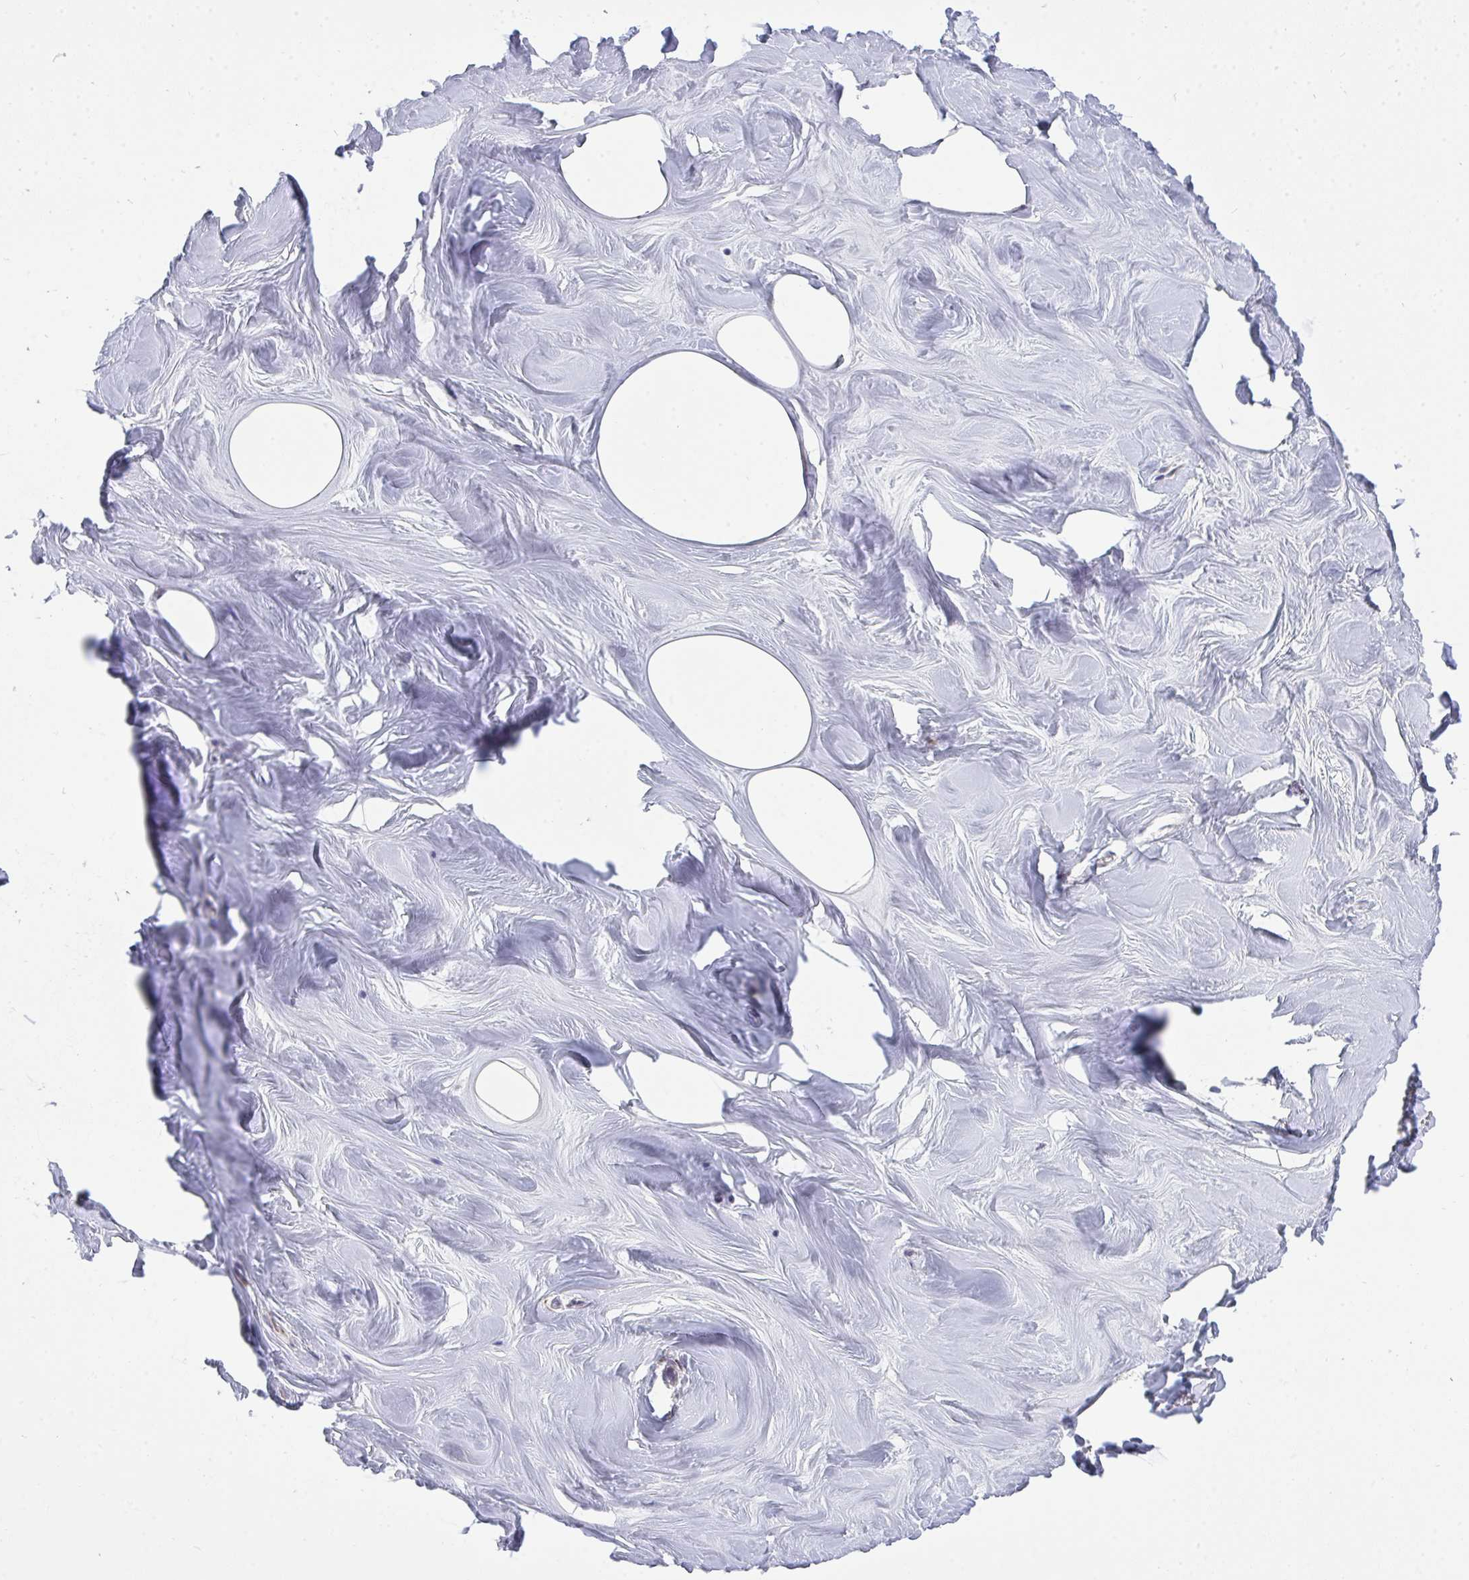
{"staining": {"intensity": "negative", "quantity": "none", "location": "none"}, "tissue": "breast", "cell_type": "Adipocytes", "image_type": "normal", "snomed": [{"axis": "morphology", "description": "Normal tissue, NOS"}, {"axis": "topography", "description": "Breast"}], "caption": "Immunohistochemistry histopathology image of benign breast: breast stained with DAB displays no significant protein staining in adipocytes.", "gene": "PLPPR3", "patient": {"sex": "female", "age": 27}}